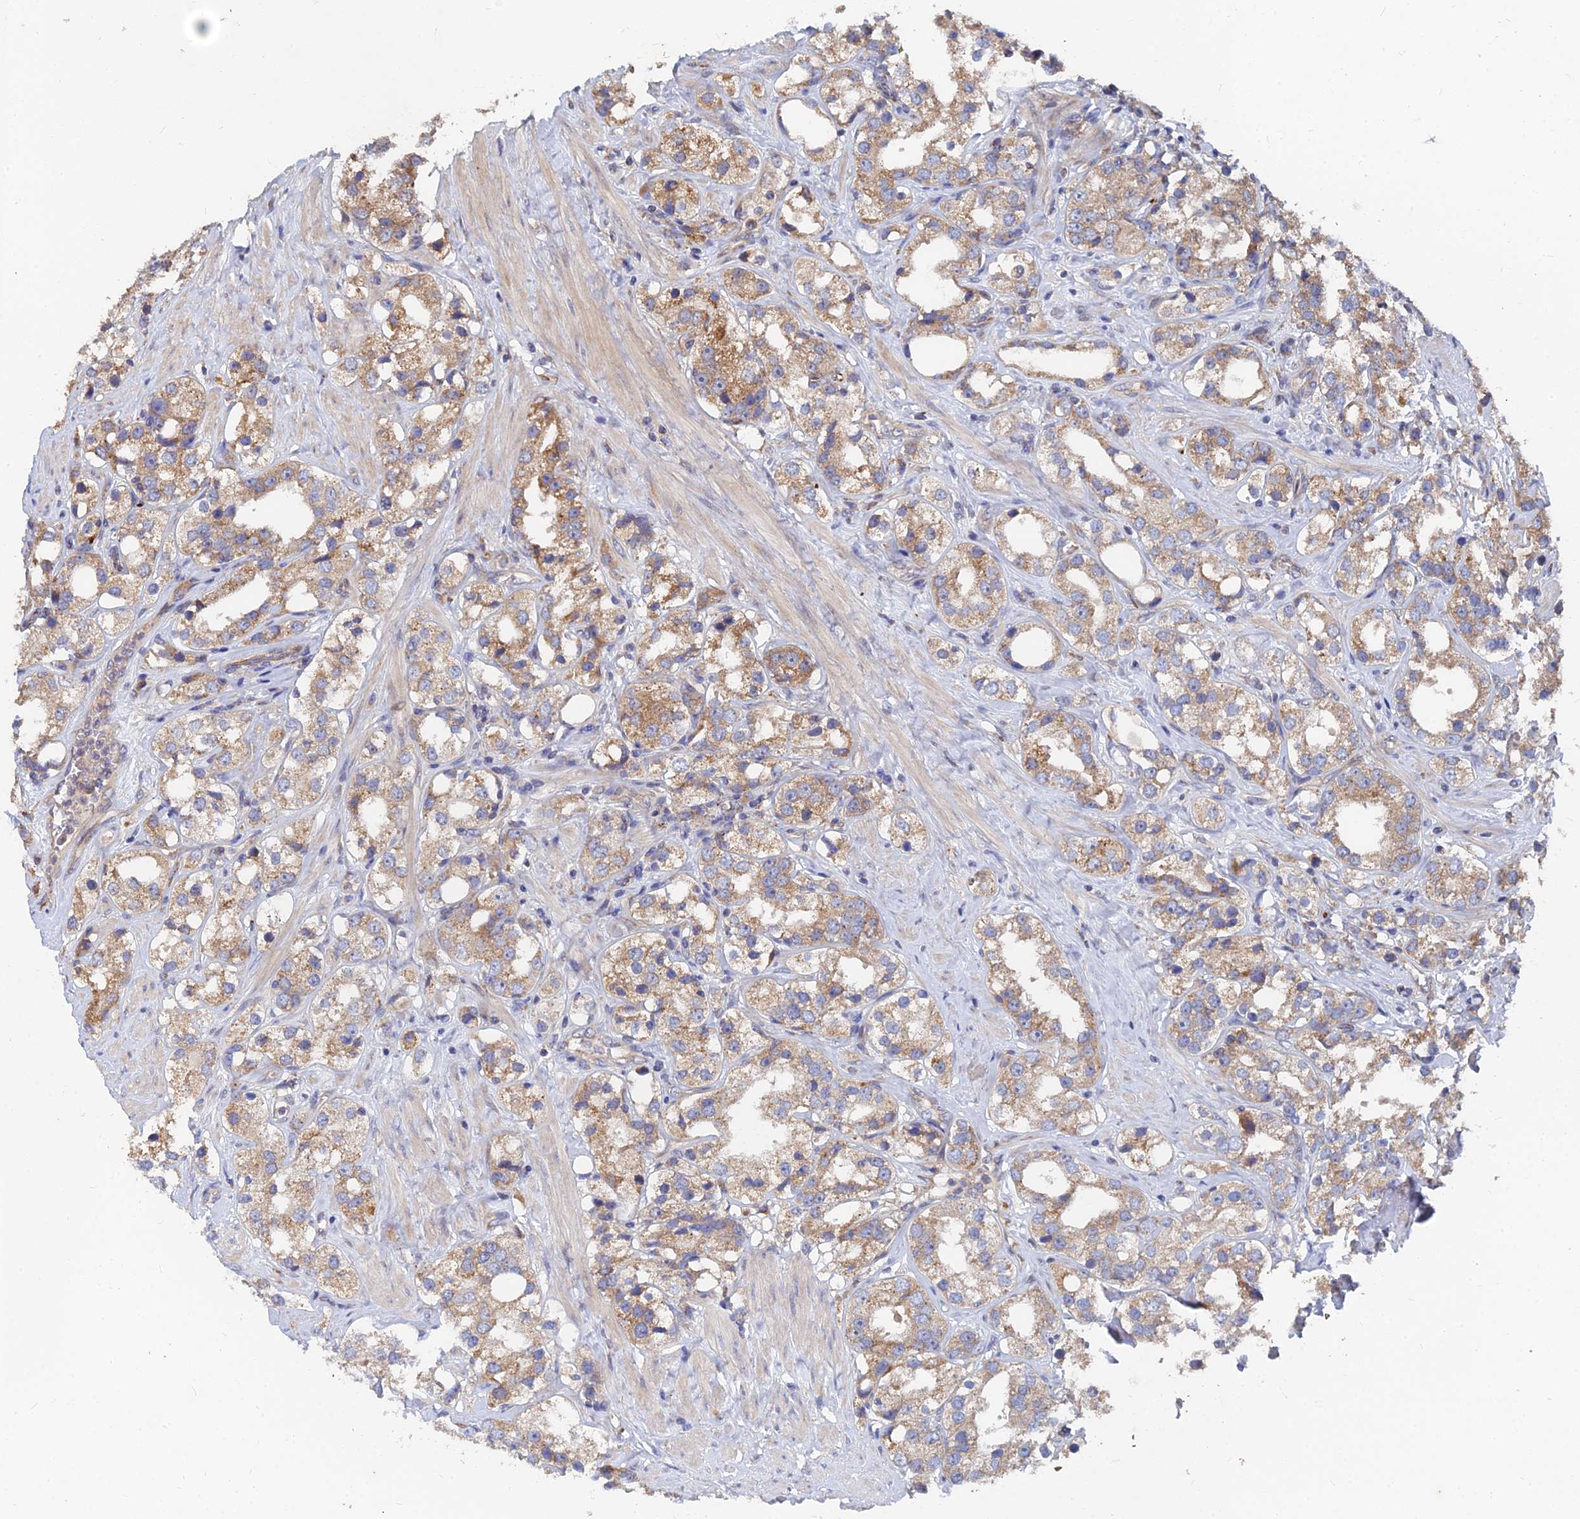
{"staining": {"intensity": "moderate", "quantity": ">75%", "location": "cytoplasmic/membranous"}, "tissue": "prostate cancer", "cell_type": "Tumor cells", "image_type": "cancer", "snomed": [{"axis": "morphology", "description": "Adenocarcinoma, NOS"}, {"axis": "topography", "description": "Prostate"}], "caption": "Immunohistochemical staining of prostate adenocarcinoma demonstrates moderate cytoplasmic/membranous protein staining in about >75% of tumor cells.", "gene": "CCZ1", "patient": {"sex": "male", "age": 79}}